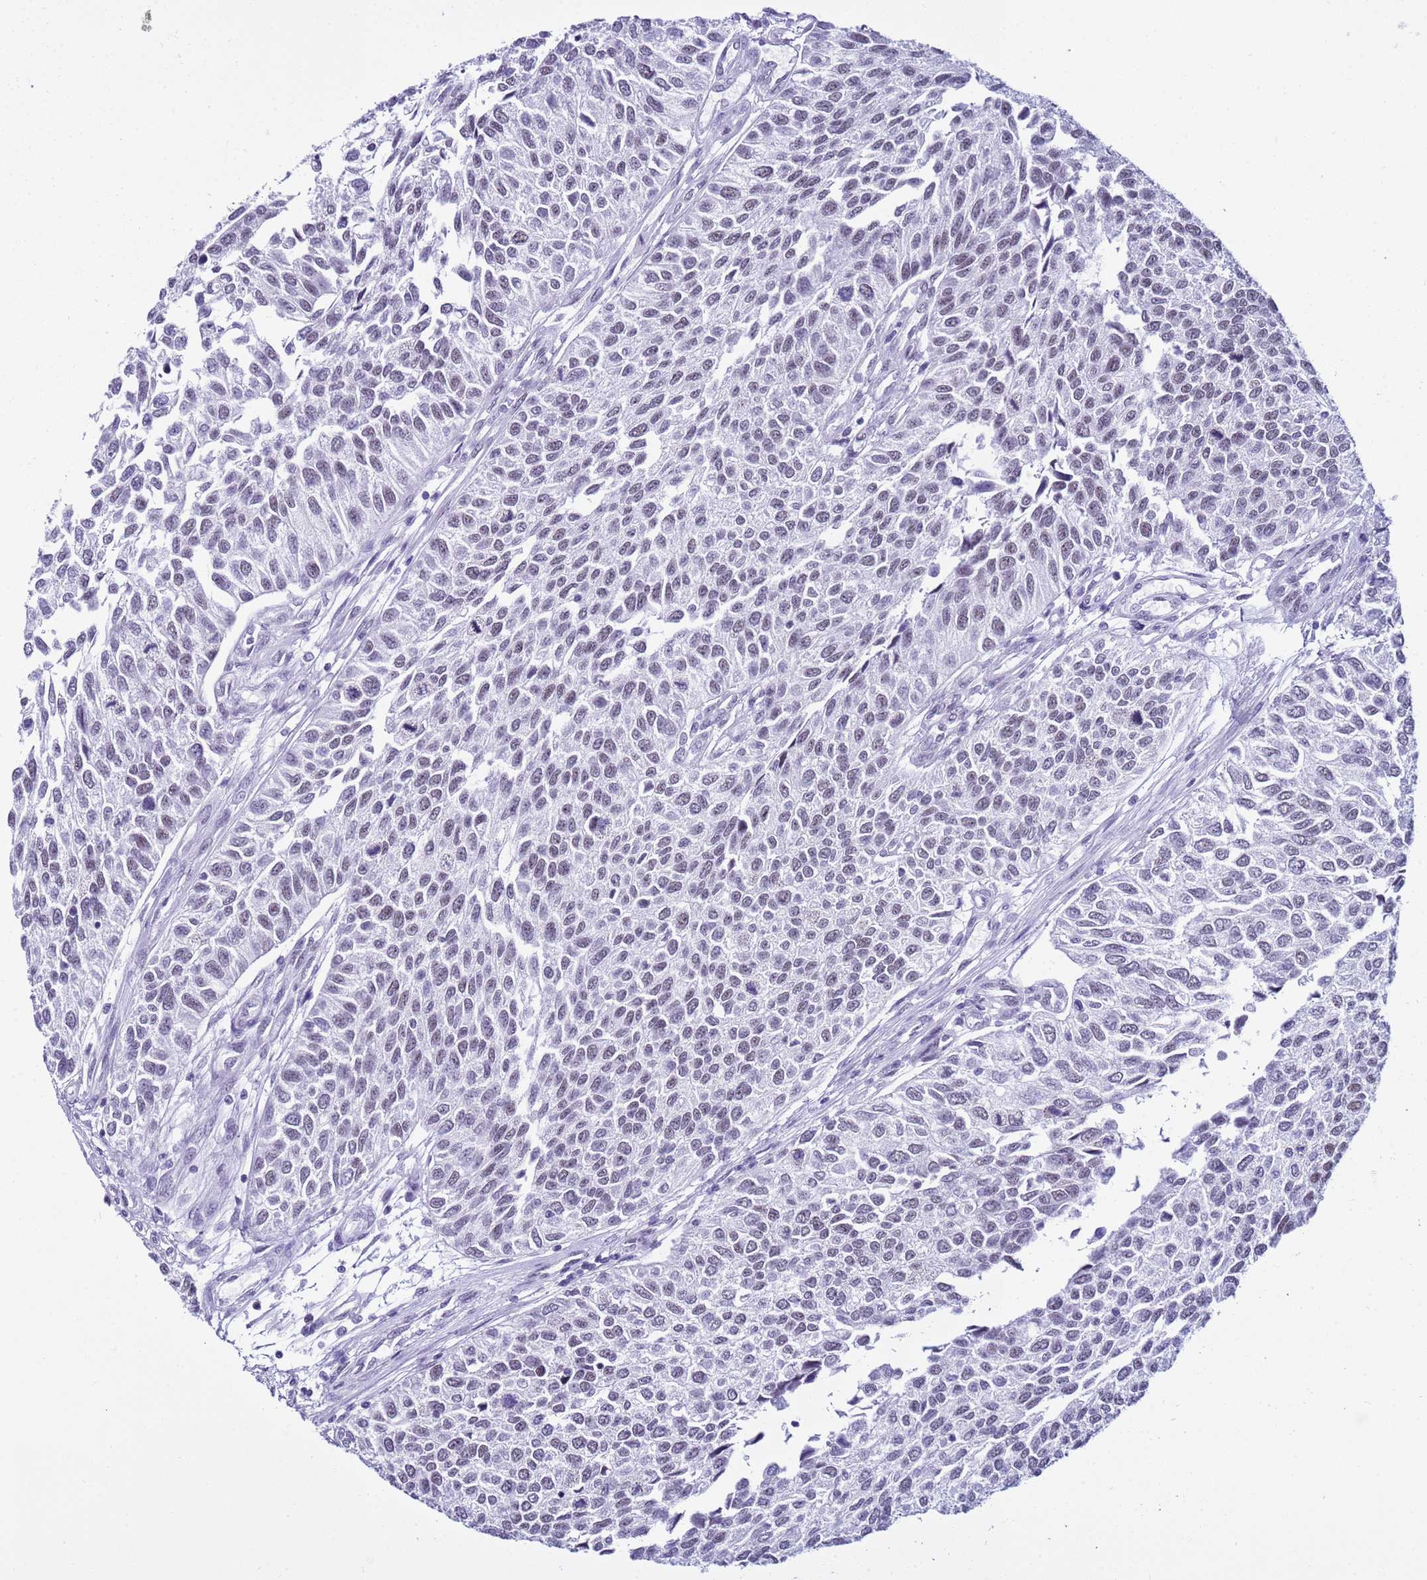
{"staining": {"intensity": "negative", "quantity": "none", "location": "none"}, "tissue": "urothelial cancer", "cell_type": "Tumor cells", "image_type": "cancer", "snomed": [{"axis": "morphology", "description": "Urothelial carcinoma, NOS"}, {"axis": "topography", "description": "Urinary bladder"}], "caption": "Transitional cell carcinoma was stained to show a protein in brown. There is no significant positivity in tumor cells.", "gene": "DHX15", "patient": {"sex": "male", "age": 55}}